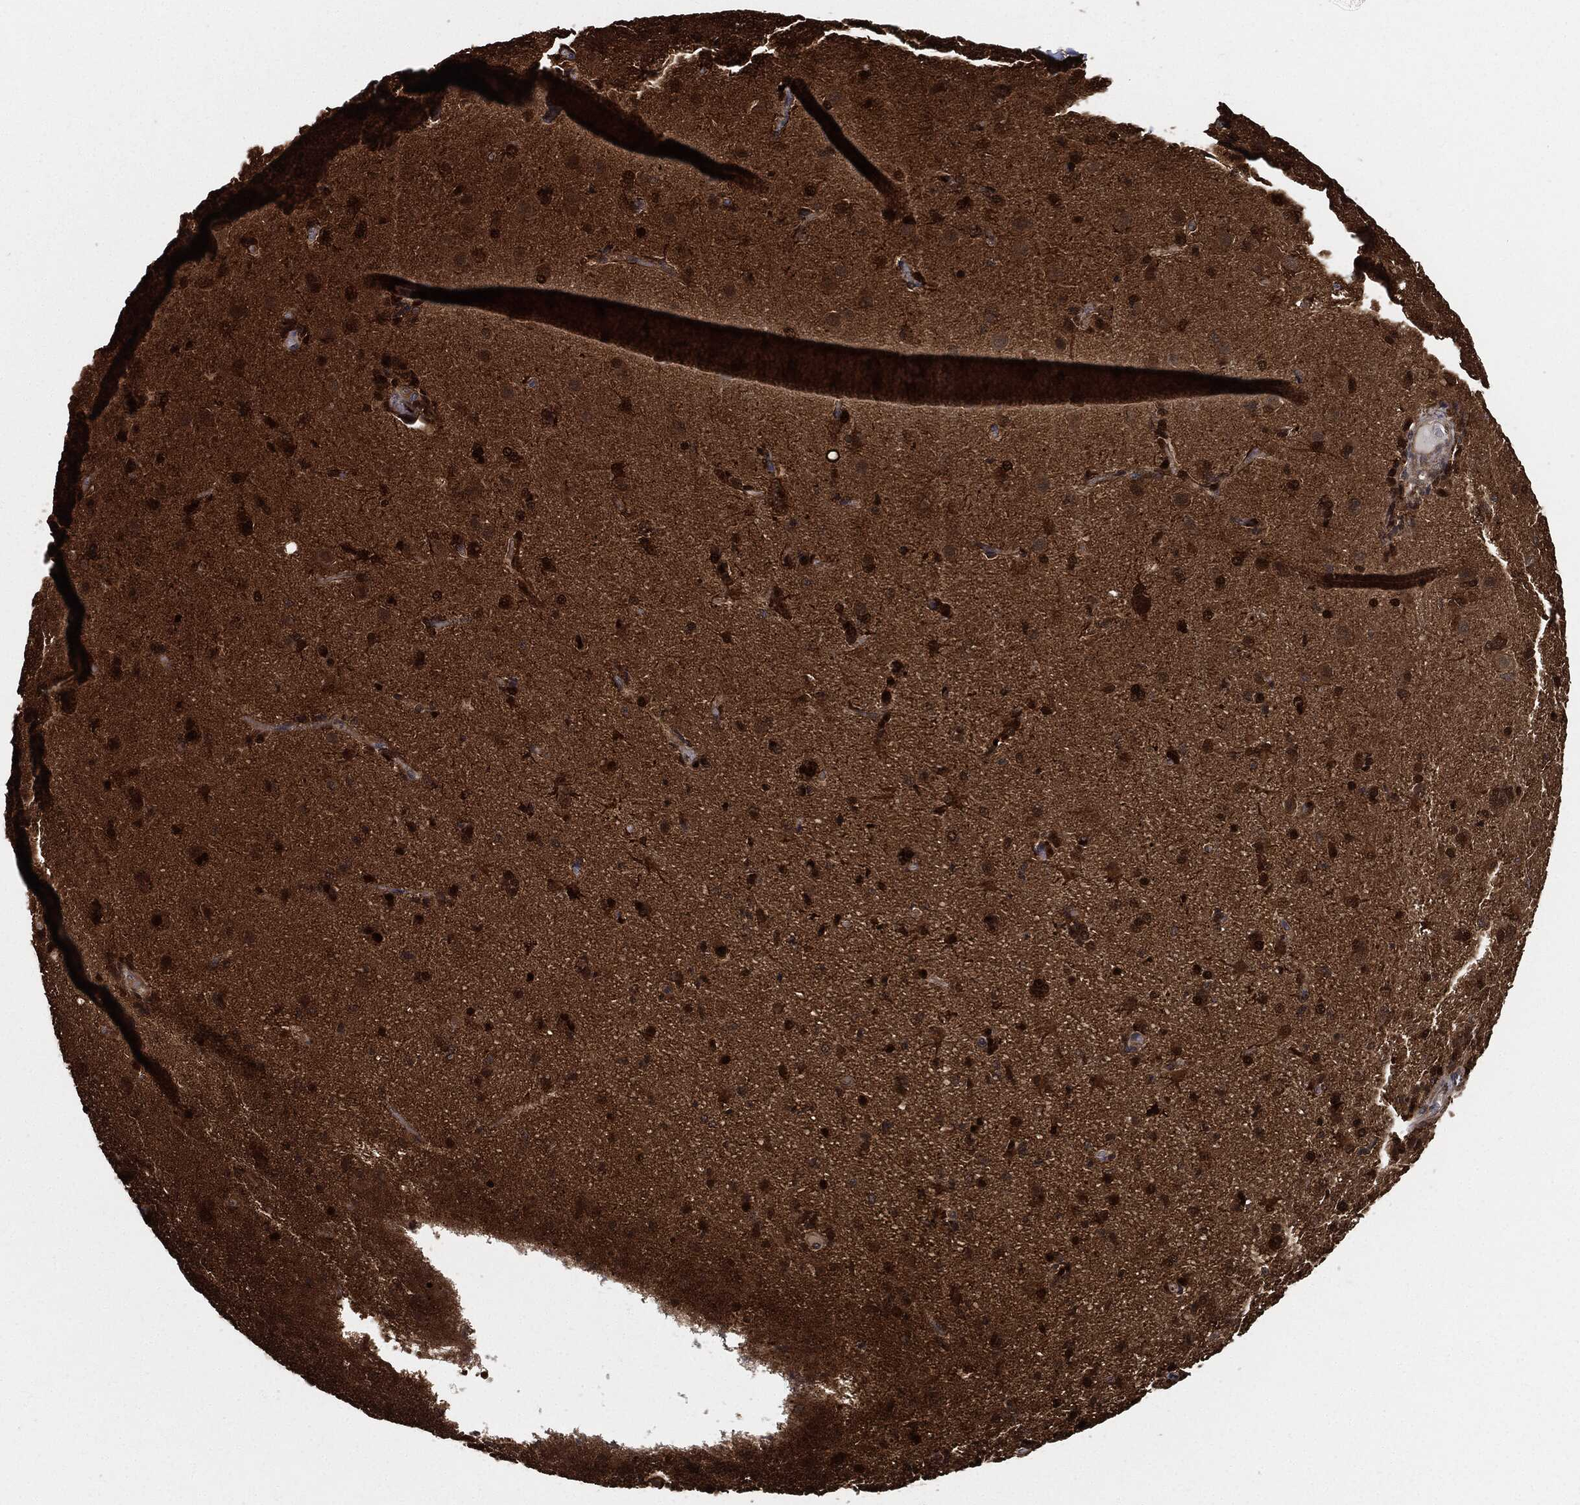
{"staining": {"intensity": "strong", "quantity": ">75%", "location": "cytoplasmic/membranous"}, "tissue": "glioma", "cell_type": "Tumor cells", "image_type": "cancer", "snomed": [{"axis": "morphology", "description": "Glioma, malignant, High grade"}, {"axis": "topography", "description": "Brain"}], "caption": "Immunohistochemical staining of human high-grade glioma (malignant) demonstrates high levels of strong cytoplasmic/membranous positivity in about >75% of tumor cells.", "gene": "PRDX2", "patient": {"sex": "male", "age": 68}}